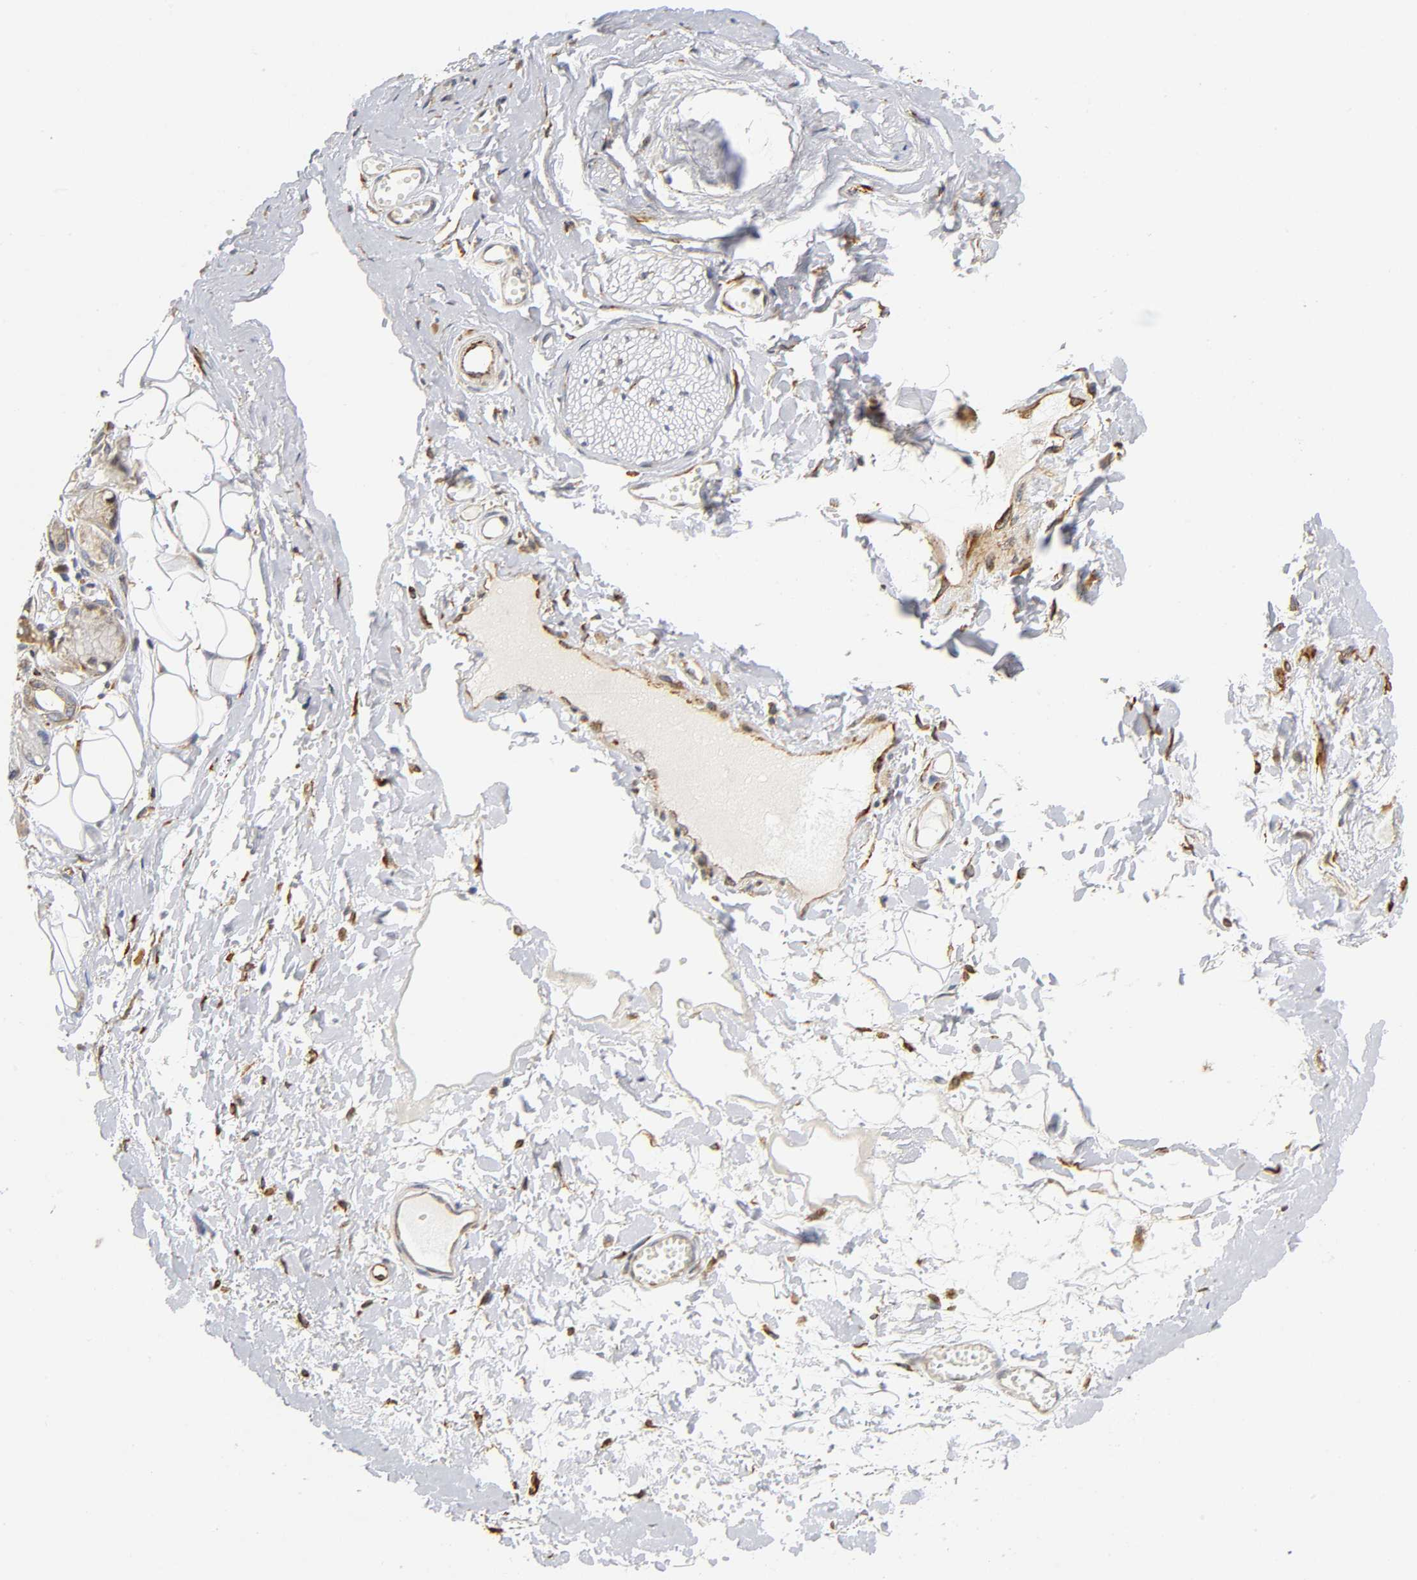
{"staining": {"intensity": "negative", "quantity": "none", "location": "none"}, "tissue": "adipose tissue", "cell_type": "Adipocytes", "image_type": "normal", "snomed": [{"axis": "morphology", "description": "Normal tissue, NOS"}, {"axis": "morphology", "description": "Inflammation, NOS"}, {"axis": "topography", "description": "Salivary gland"}, {"axis": "topography", "description": "Peripheral nerve tissue"}], "caption": "An IHC image of normal adipose tissue is shown. There is no staining in adipocytes of adipose tissue. Nuclei are stained in blue.", "gene": "SOS2", "patient": {"sex": "female", "age": 75}}